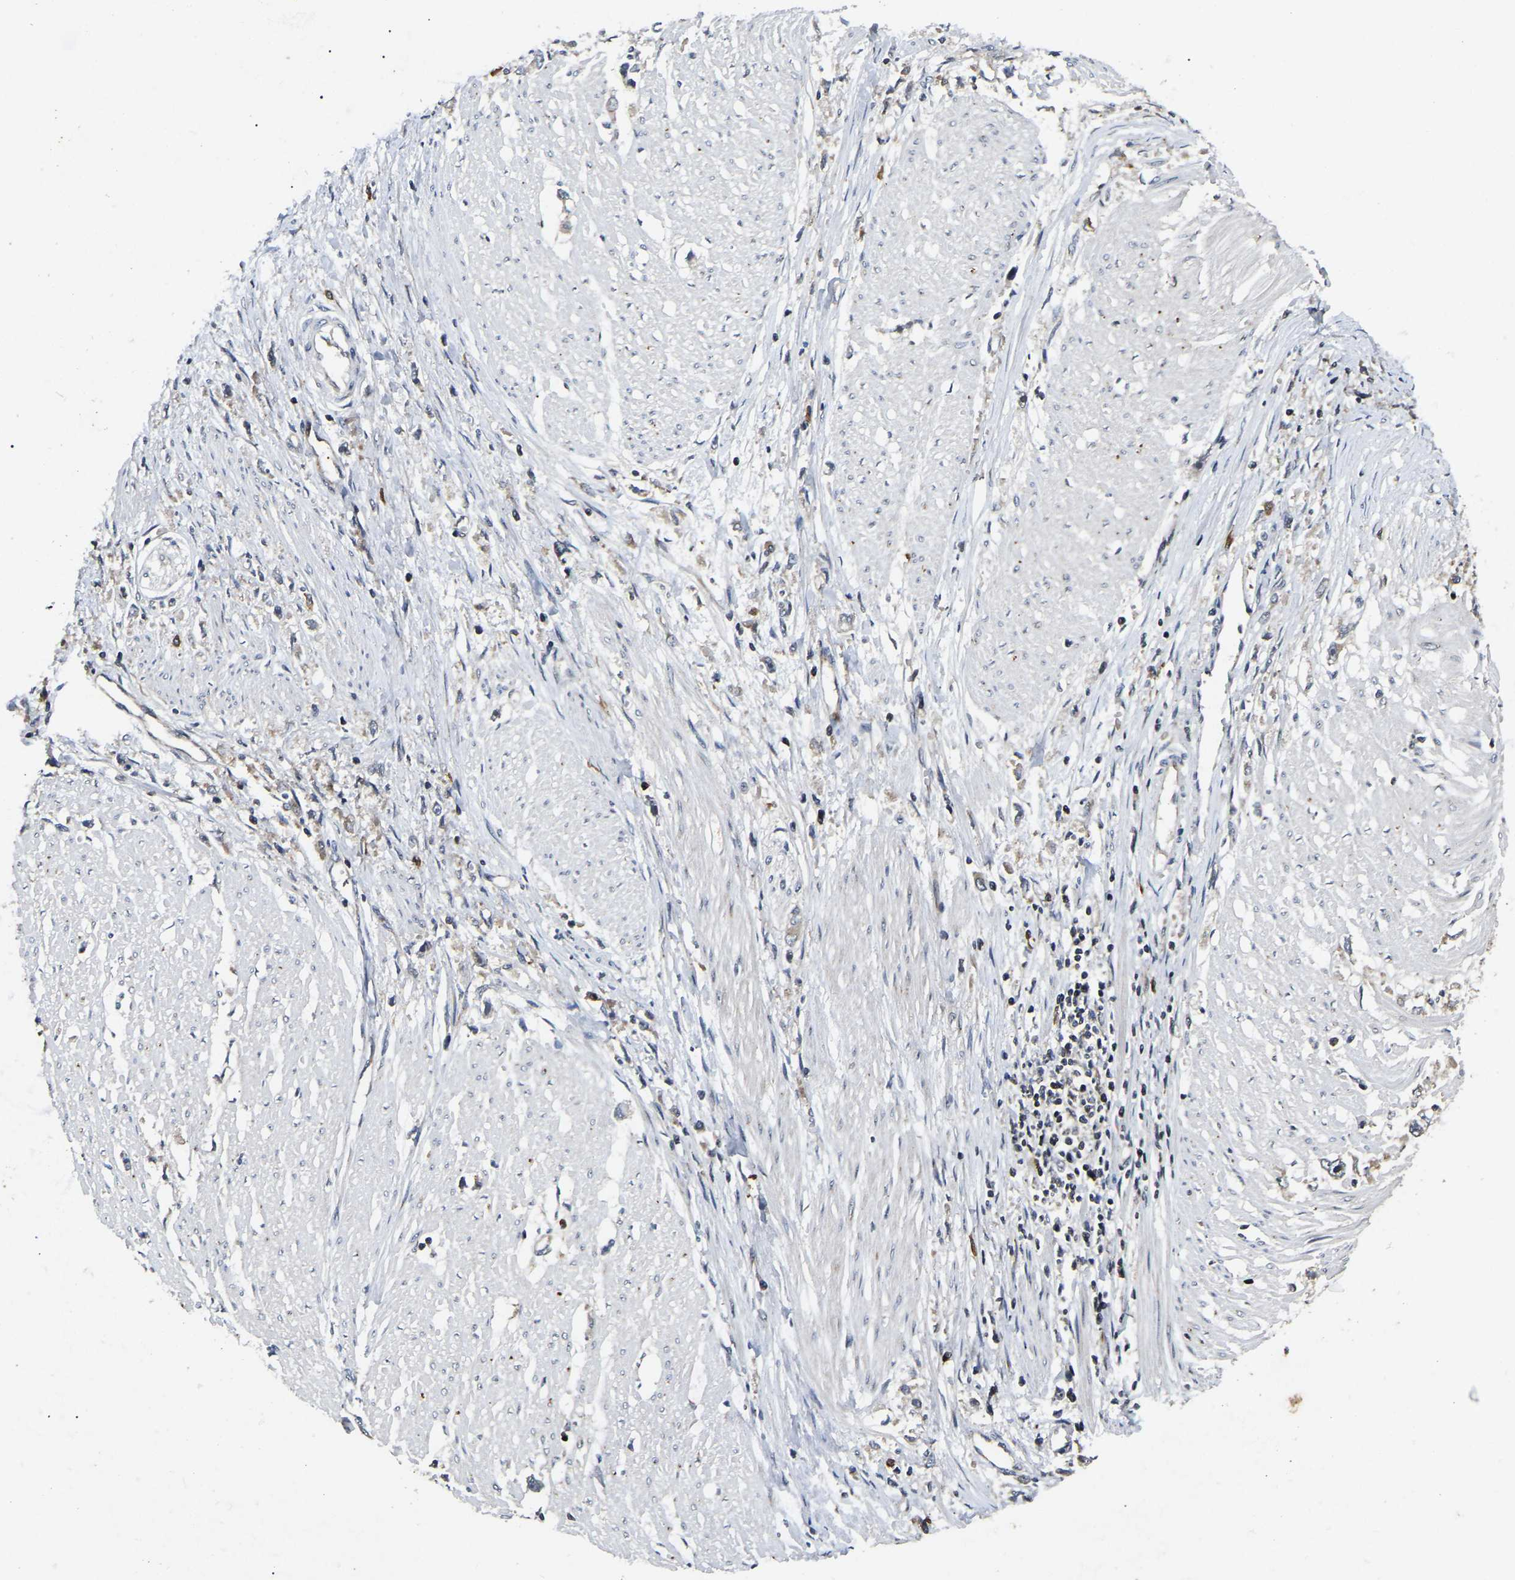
{"staining": {"intensity": "negative", "quantity": "none", "location": "none"}, "tissue": "stomach cancer", "cell_type": "Tumor cells", "image_type": "cancer", "snomed": [{"axis": "morphology", "description": "Adenocarcinoma, NOS"}, {"axis": "topography", "description": "Stomach"}], "caption": "This is an immunohistochemistry photomicrograph of stomach cancer (adenocarcinoma). There is no staining in tumor cells.", "gene": "RBM28", "patient": {"sex": "female", "age": 59}}